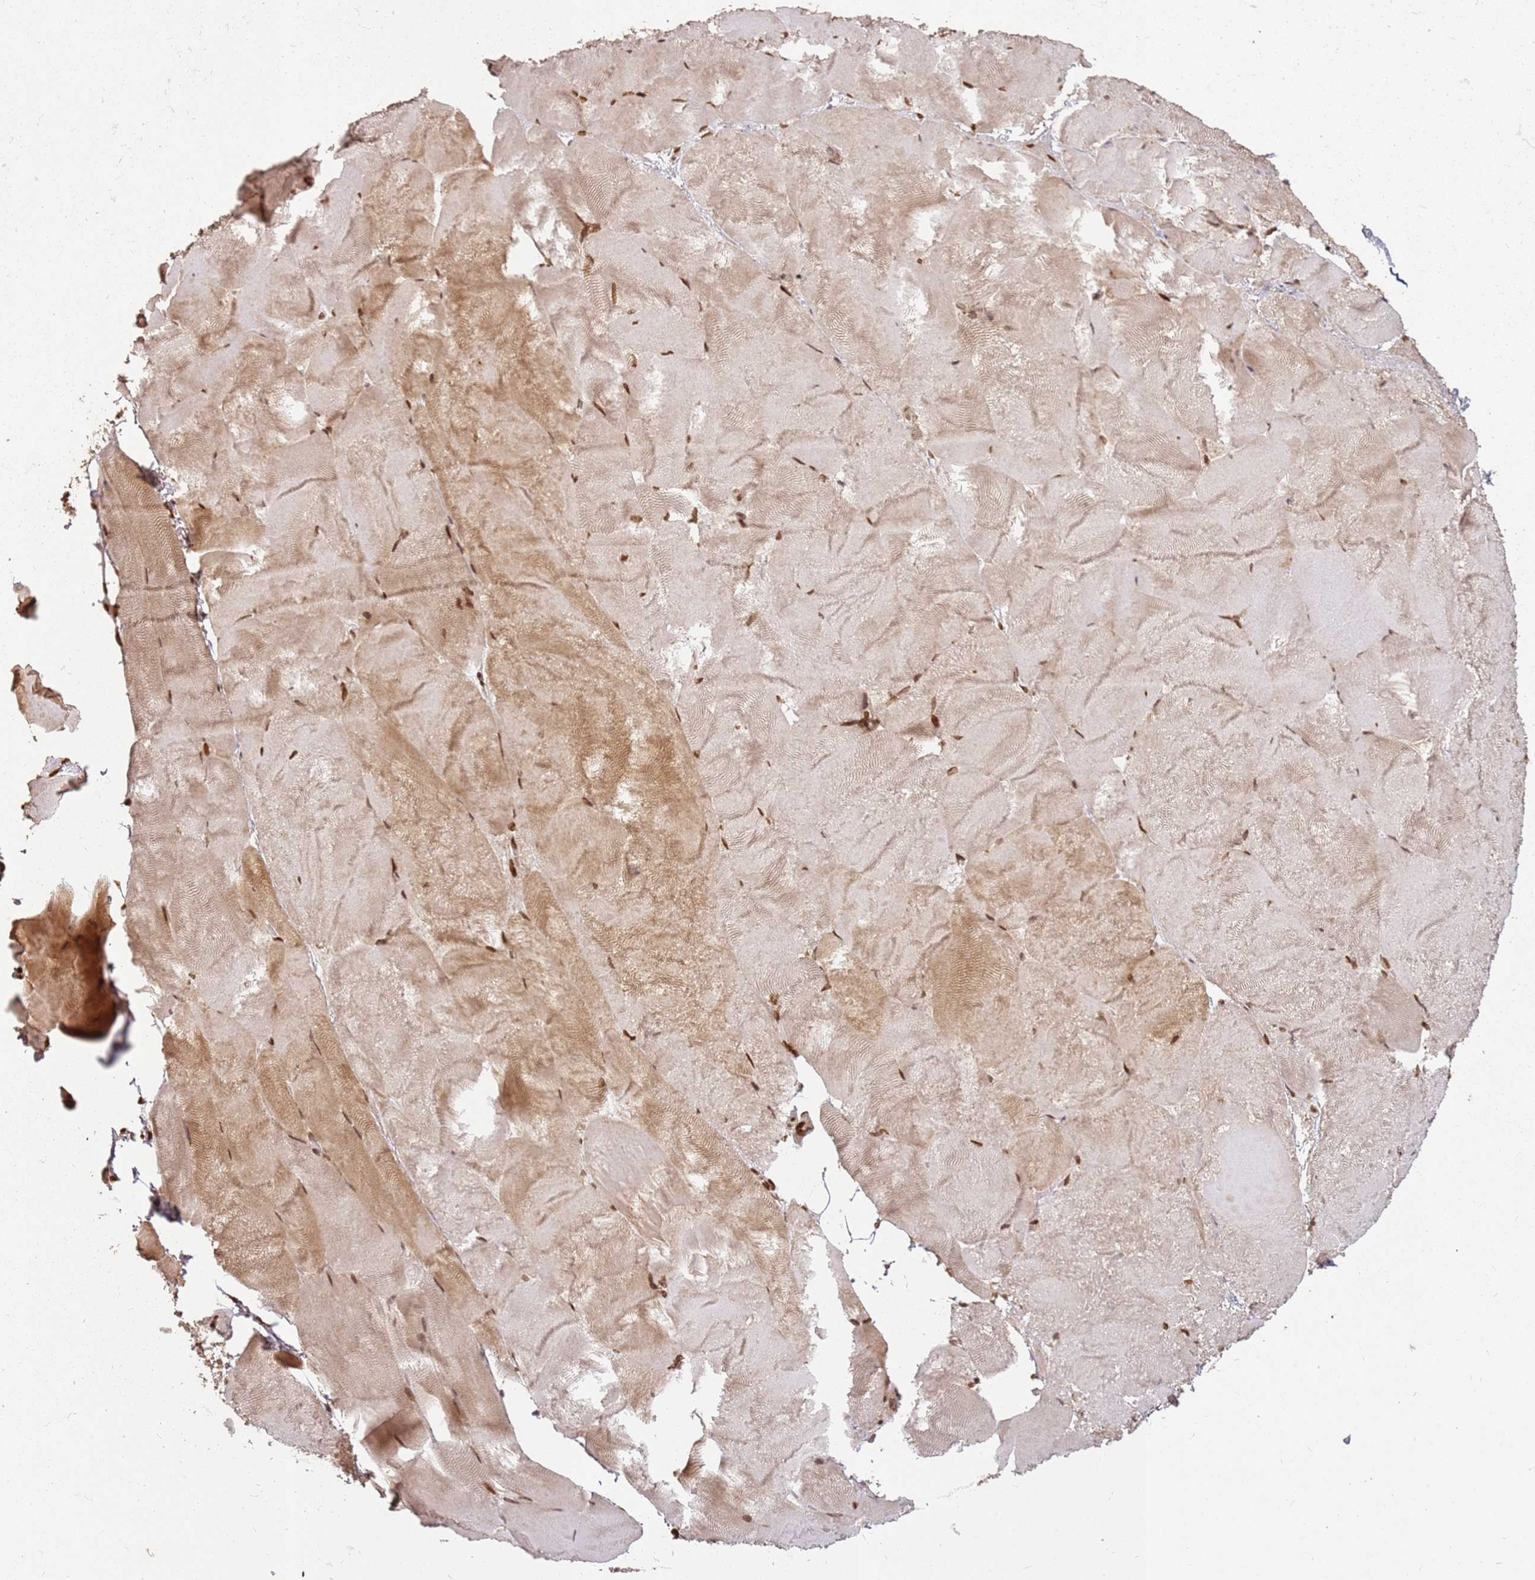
{"staining": {"intensity": "strong", "quantity": "25%-75%", "location": "cytoplasmic/membranous,nuclear"}, "tissue": "skeletal muscle", "cell_type": "Myocytes", "image_type": "normal", "snomed": [{"axis": "morphology", "description": "Normal tissue, NOS"}, {"axis": "topography", "description": "Skeletal muscle"}], "caption": "Immunohistochemical staining of unremarkable human skeletal muscle displays strong cytoplasmic/membranous,nuclear protein expression in about 25%-75% of myocytes. (Brightfield microscopy of DAB IHC at high magnification).", "gene": "TENT4A", "patient": {"sex": "female", "age": 64}}